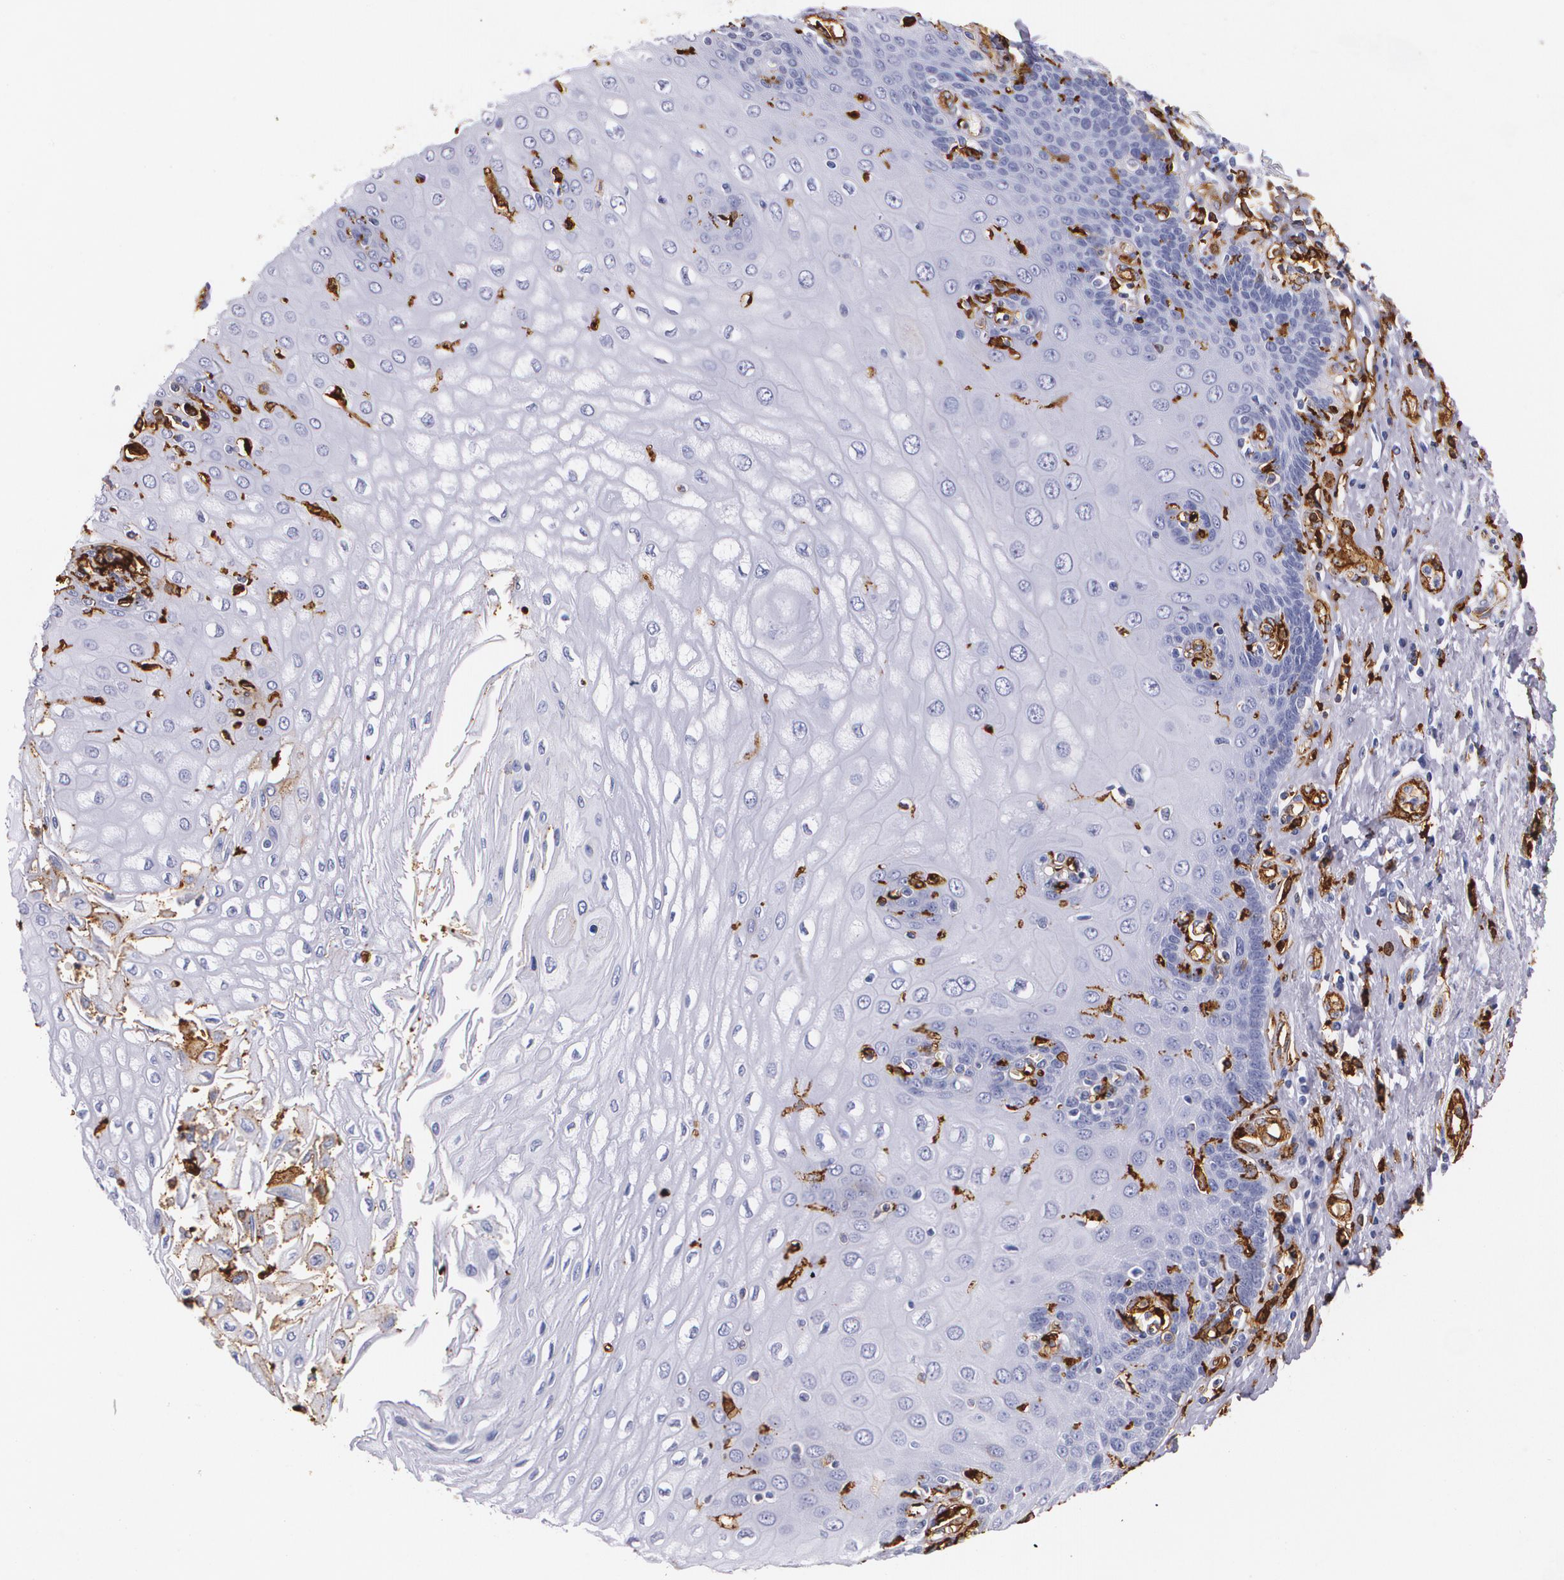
{"staining": {"intensity": "weak", "quantity": "25%-75%", "location": "cytoplasmic/membranous"}, "tissue": "esophagus", "cell_type": "Squamous epithelial cells", "image_type": "normal", "snomed": [{"axis": "morphology", "description": "Normal tissue, NOS"}, {"axis": "topography", "description": "Esophagus"}], "caption": "Immunohistochemistry photomicrograph of benign human esophagus stained for a protein (brown), which displays low levels of weak cytoplasmic/membranous positivity in about 25%-75% of squamous epithelial cells.", "gene": "HLA", "patient": {"sex": "male", "age": 62}}